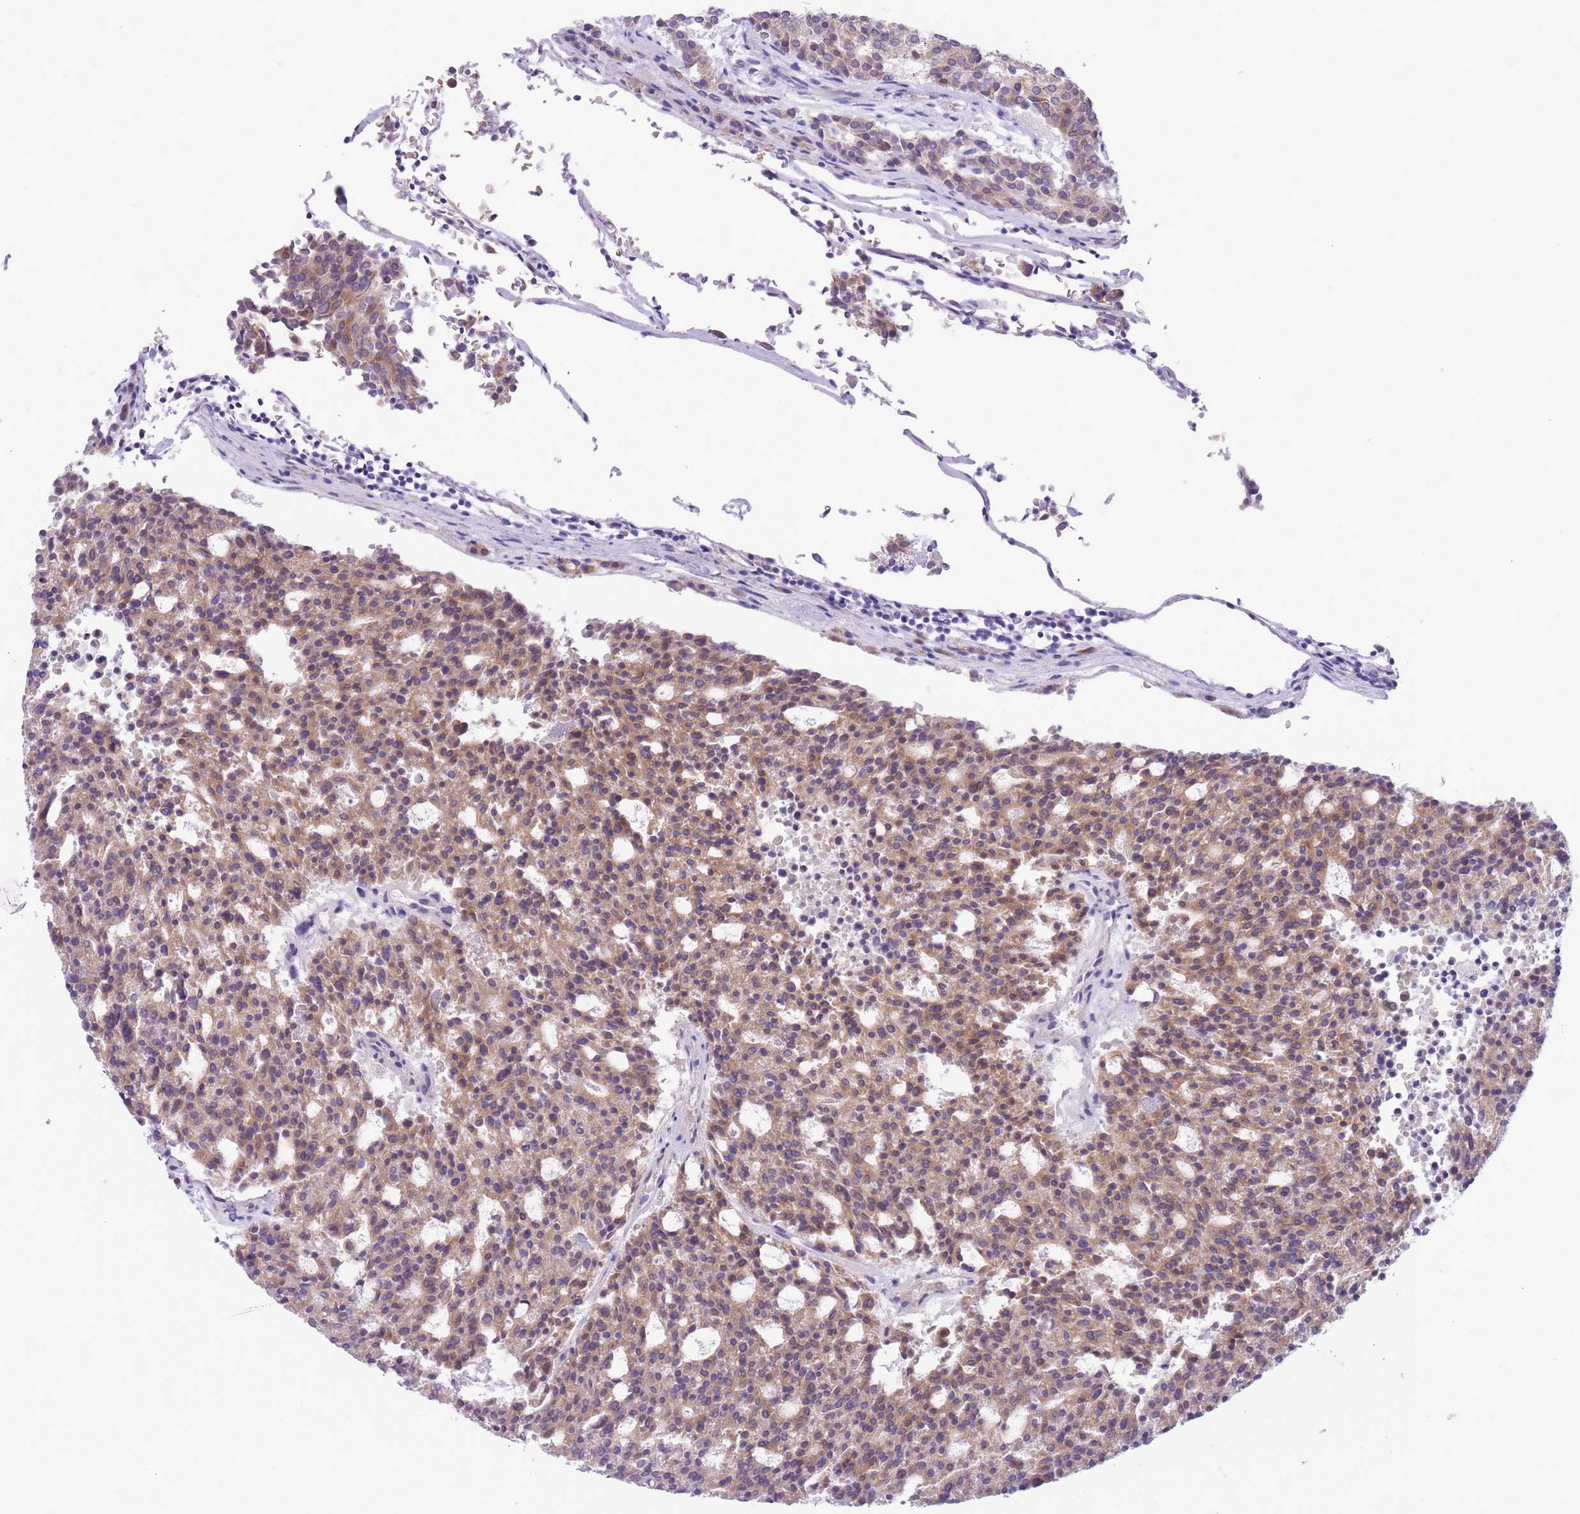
{"staining": {"intensity": "moderate", "quantity": ">75%", "location": "cytoplasmic/membranous"}, "tissue": "carcinoid", "cell_type": "Tumor cells", "image_type": "cancer", "snomed": [{"axis": "morphology", "description": "Carcinoid, malignant, NOS"}, {"axis": "topography", "description": "Pancreas"}], "caption": "Protein staining of carcinoid tissue exhibits moderate cytoplasmic/membranous positivity in about >75% of tumor cells.", "gene": "WWOX", "patient": {"sex": "female", "age": 54}}